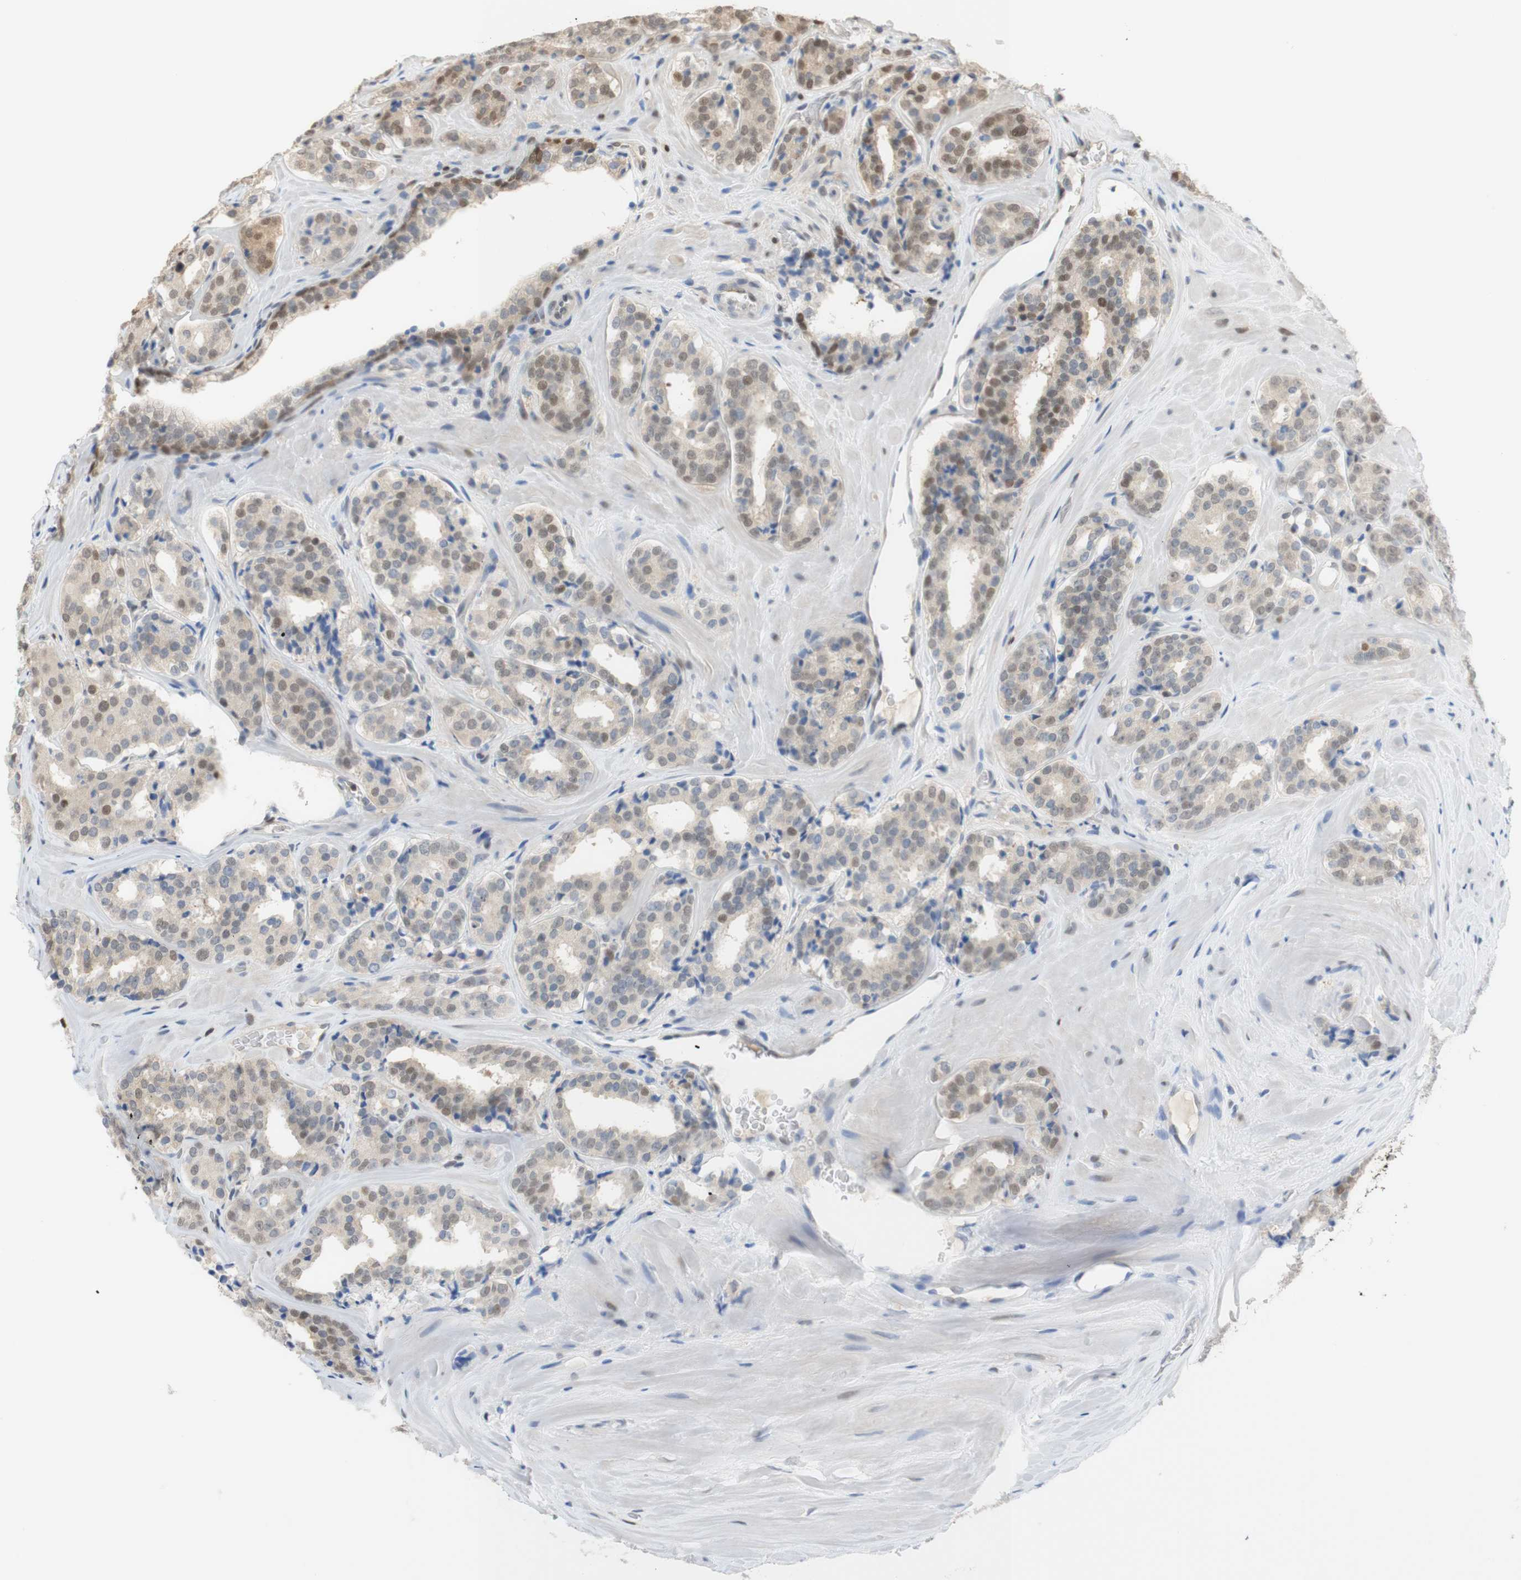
{"staining": {"intensity": "weak", "quantity": "<25%", "location": "cytoplasmic/membranous,nuclear"}, "tissue": "prostate cancer", "cell_type": "Tumor cells", "image_type": "cancer", "snomed": [{"axis": "morphology", "description": "Adenocarcinoma, High grade"}, {"axis": "topography", "description": "Prostate"}], "caption": "DAB immunohistochemical staining of prostate adenocarcinoma (high-grade) exhibits no significant positivity in tumor cells.", "gene": "NAP1L4", "patient": {"sex": "male", "age": 60}}